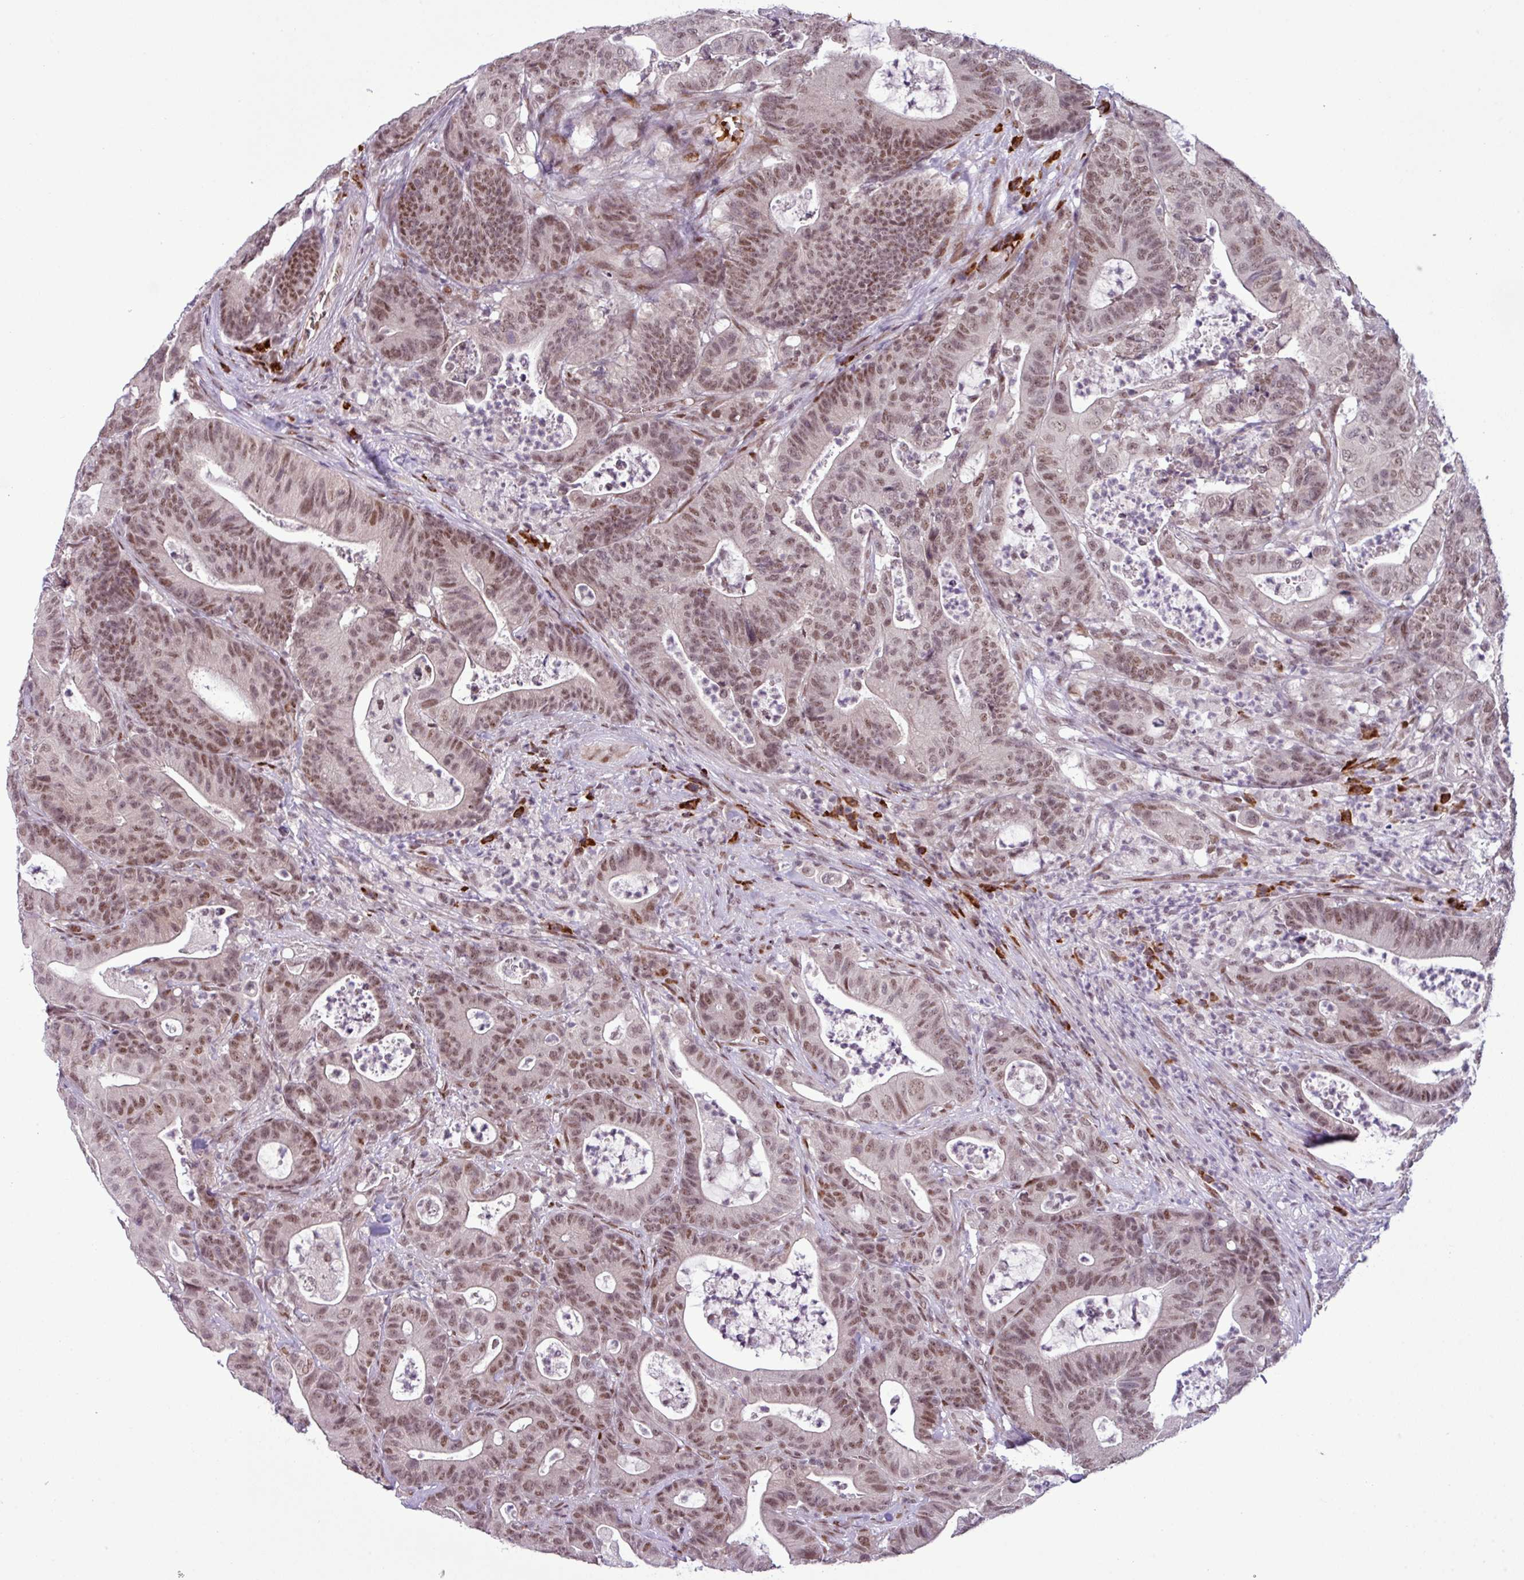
{"staining": {"intensity": "moderate", "quantity": ">75%", "location": "nuclear"}, "tissue": "colorectal cancer", "cell_type": "Tumor cells", "image_type": "cancer", "snomed": [{"axis": "morphology", "description": "Adenocarcinoma, NOS"}, {"axis": "topography", "description": "Colon"}], "caption": "Moderate nuclear expression is appreciated in approximately >75% of tumor cells in colorectal cancer.", "gene": "PRDM5", "patient": {"sex": "female", "age": 84}}